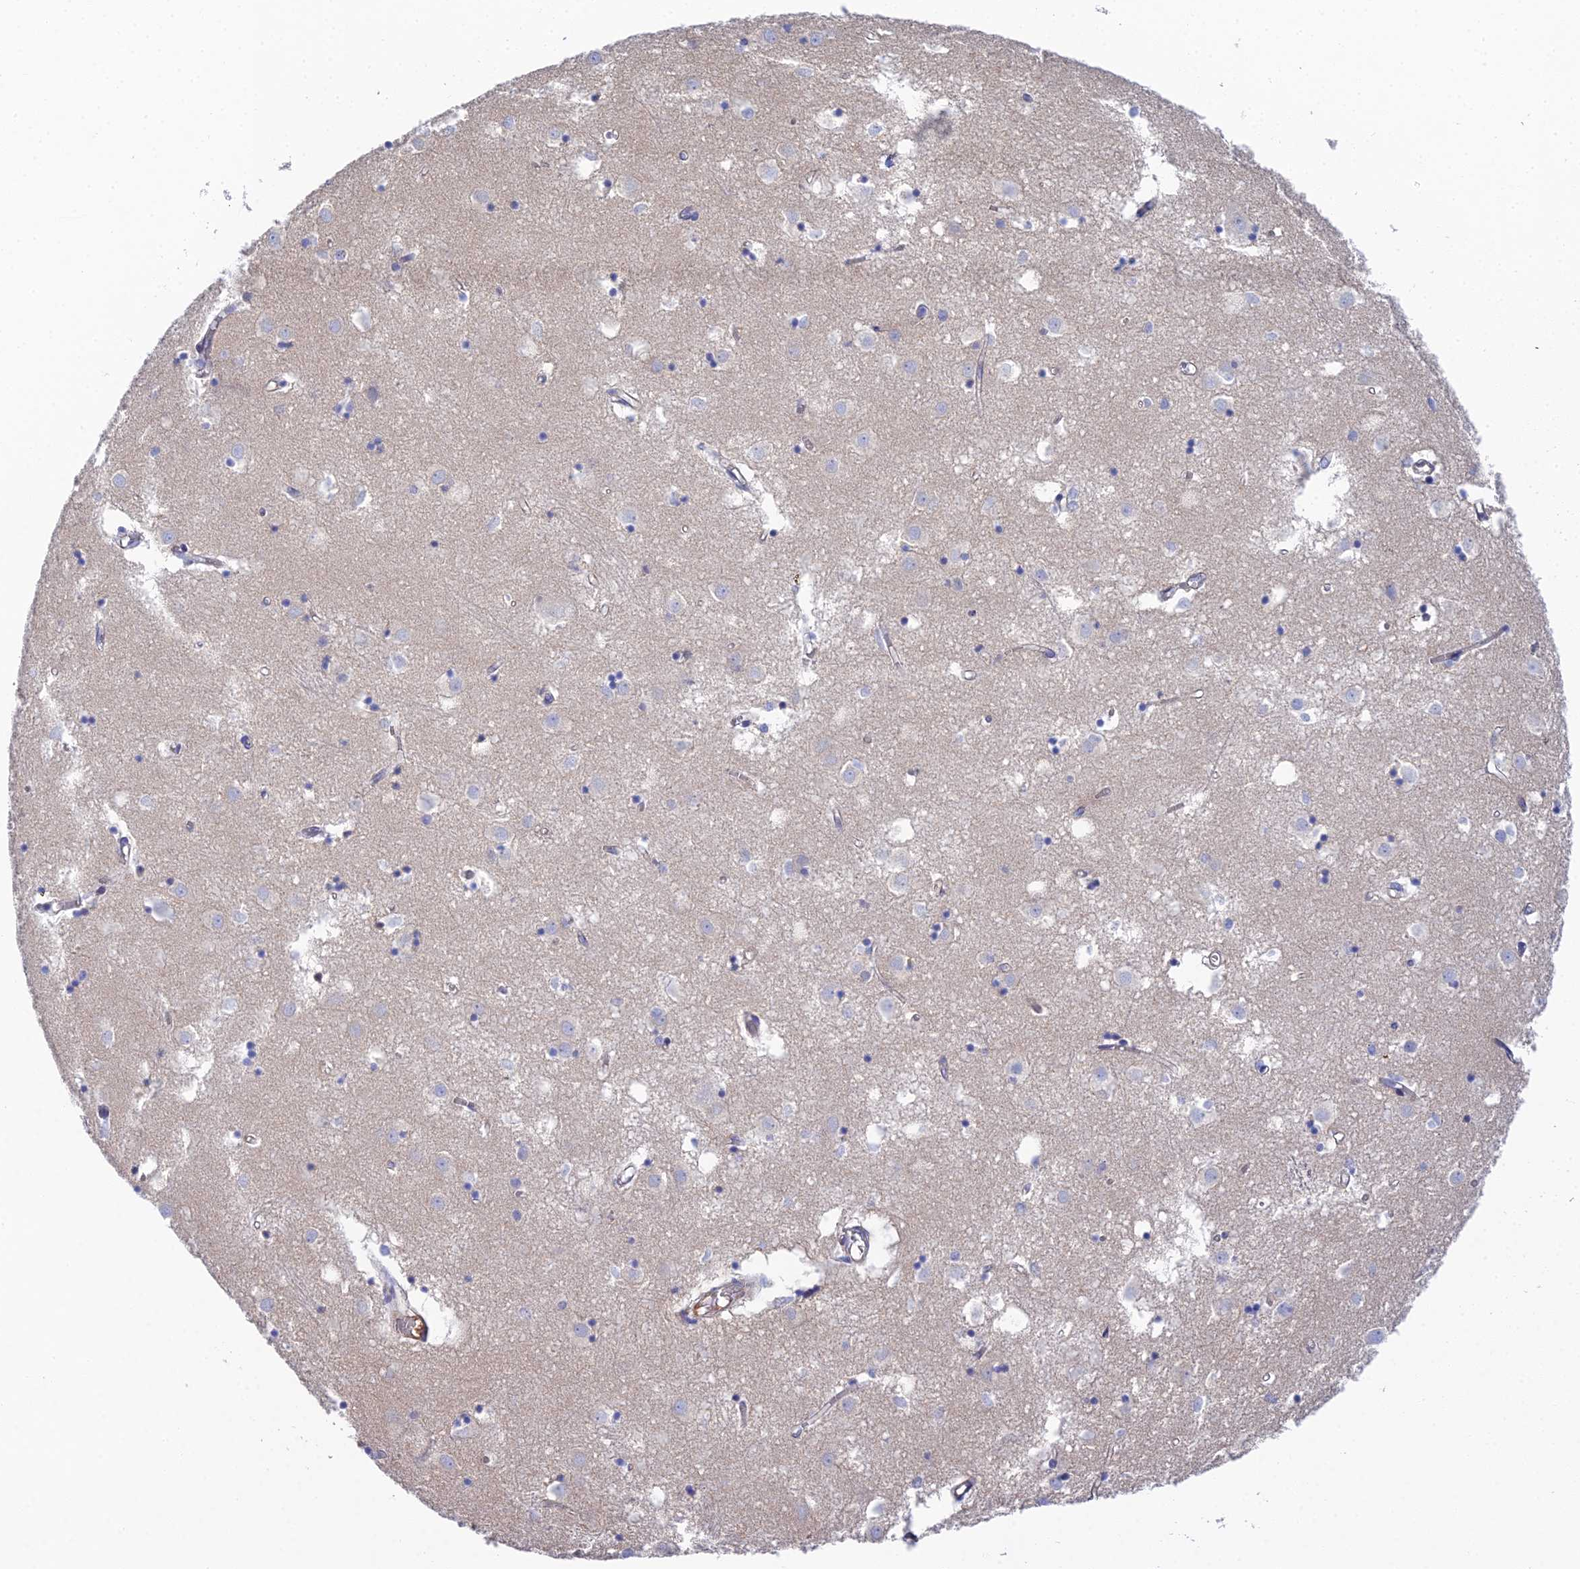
{"staining": {"intensity": "negative", "quantity": "none", "location": "none"}, "tissue": "caudate", "cell_type": "Glial cells", "image_type": "normal", "snomed": [{"axis": "morphology", "description": "Normal tissue, NOS"}, {"axis": "topography", "description": "Lateral ventricle wall"}], "caption": "Immunohistochemical staining of normal human caudate displays no significant staining in glial cells. (Brightfield microscopy of DAB immunohistochemistry (IHC) at high magnification).", "gene": "DNAH14", "patient": {"sex": "male", "age": 70}}